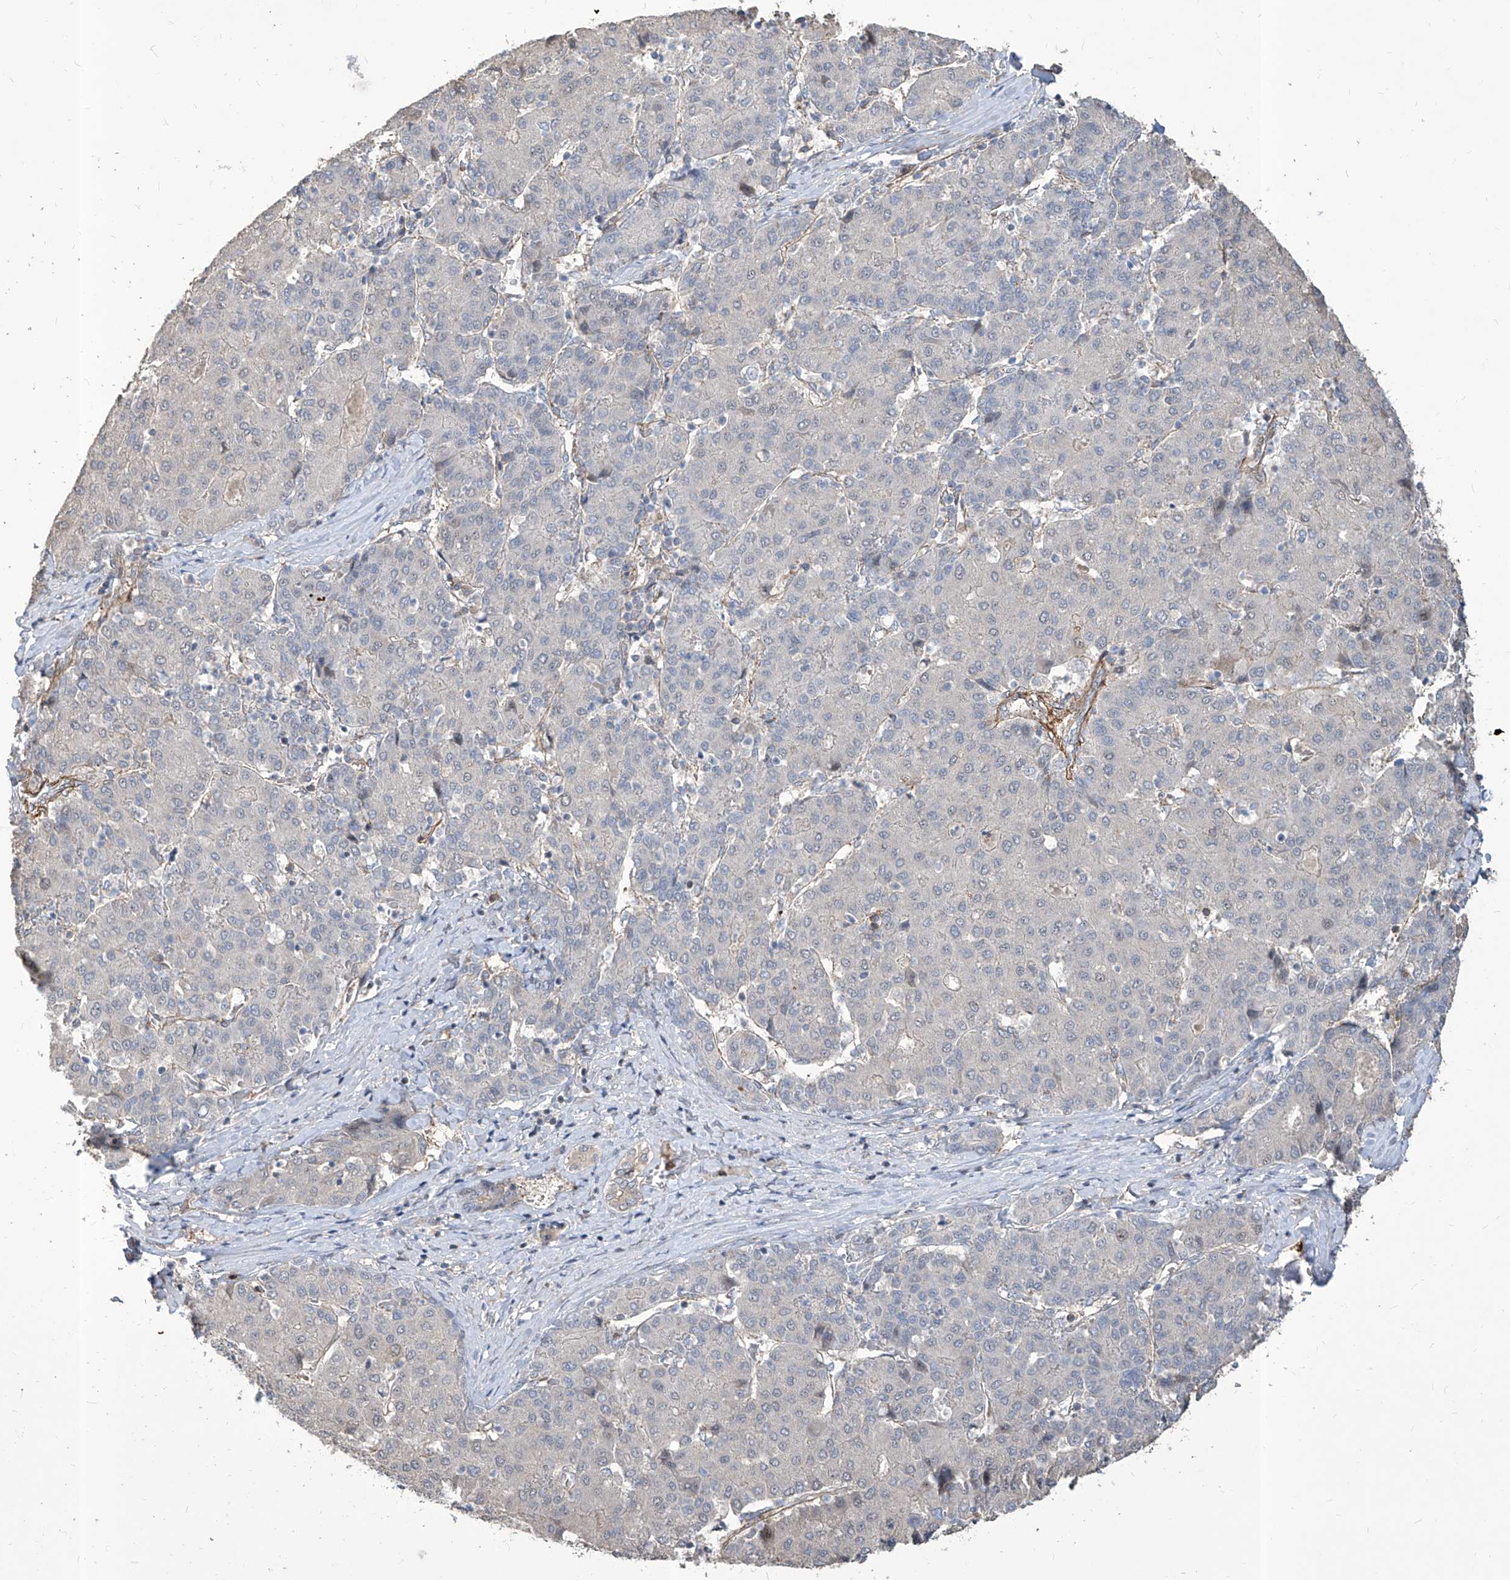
{"staining": {"intensity": "negative", "quantity": "none", "location": "none"}, "tissue": "liver cancer", "cell_type": "Tumor cells", "image_type": "cancer", "snomed": [{"axis": "morphology", "description": "Carcinoma, Hepatocellular, NOS"}, {"axis": "topography", "description": "Liver"}], "caption": "An IHC photomicrograph of liver cancer (hepatocellular carcinoma) is shown. There is no staining in tumor cells of liver cancer (hepatocellular carcinoma).", "gene": "FAM83B", "patient": {"sex": "male", "age": 65}}